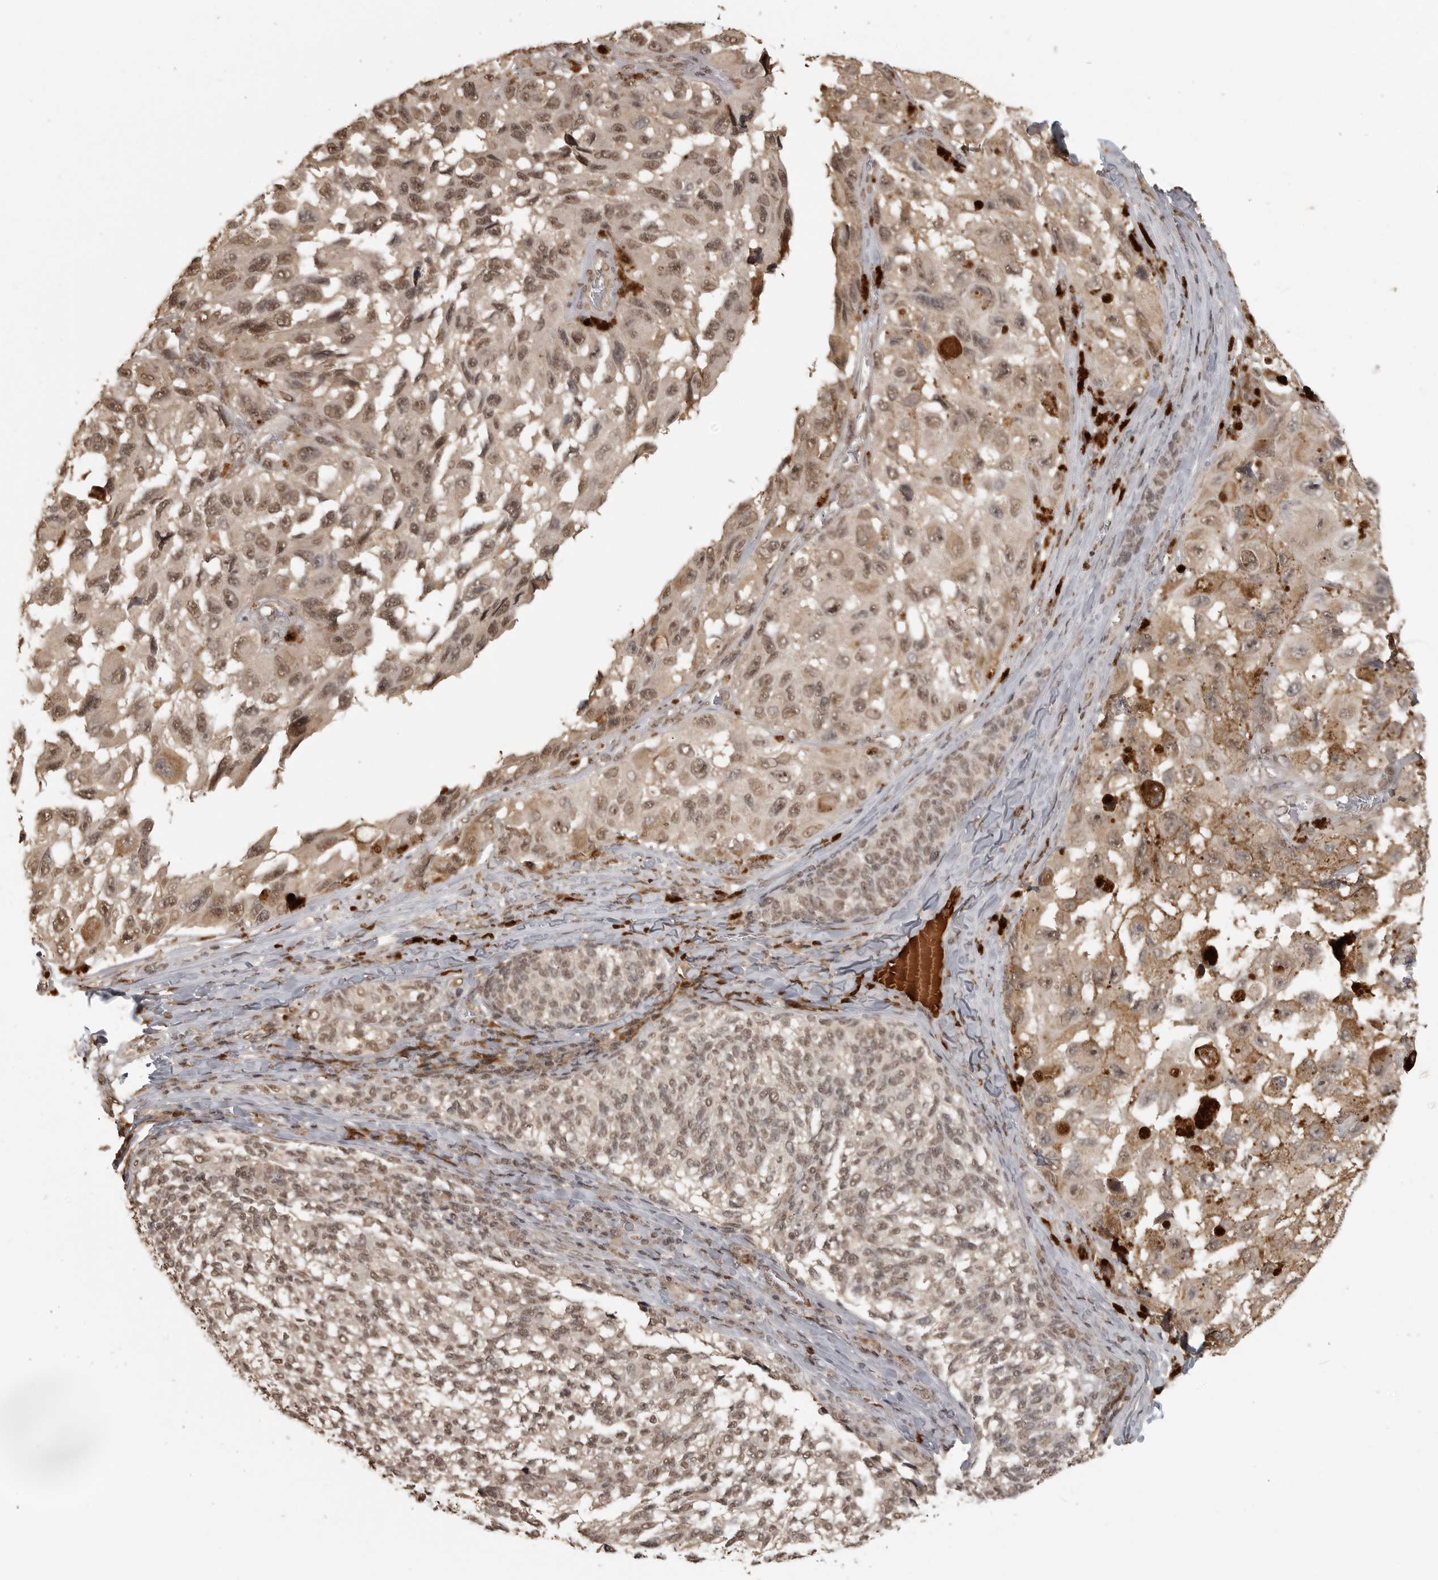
{"staining": {"intensity": "weak", "quantity": ">75%", "location": "nuclear"}, "tissue": "melanoma", "cell_type": "Tumor cells", "image_type": "cancer", "snomed": [{"axis": "morphology", "description": "Malignant melanoma, NOS"}, {"axis": "topography", "description": "Skin"}], "caption": "IHC staining of malignant melanoma, which demonstrates low levels of weak nuclear positivity in approximately >75% of tumor cells indicating weak nuclear protein positivity. The staining was performed using DAB (brown) for protein detection and nuclei were counterstained in hematoxylin (blue).", "gene": "CLOCK", "patient": {"sex": "female", "age": 73}}